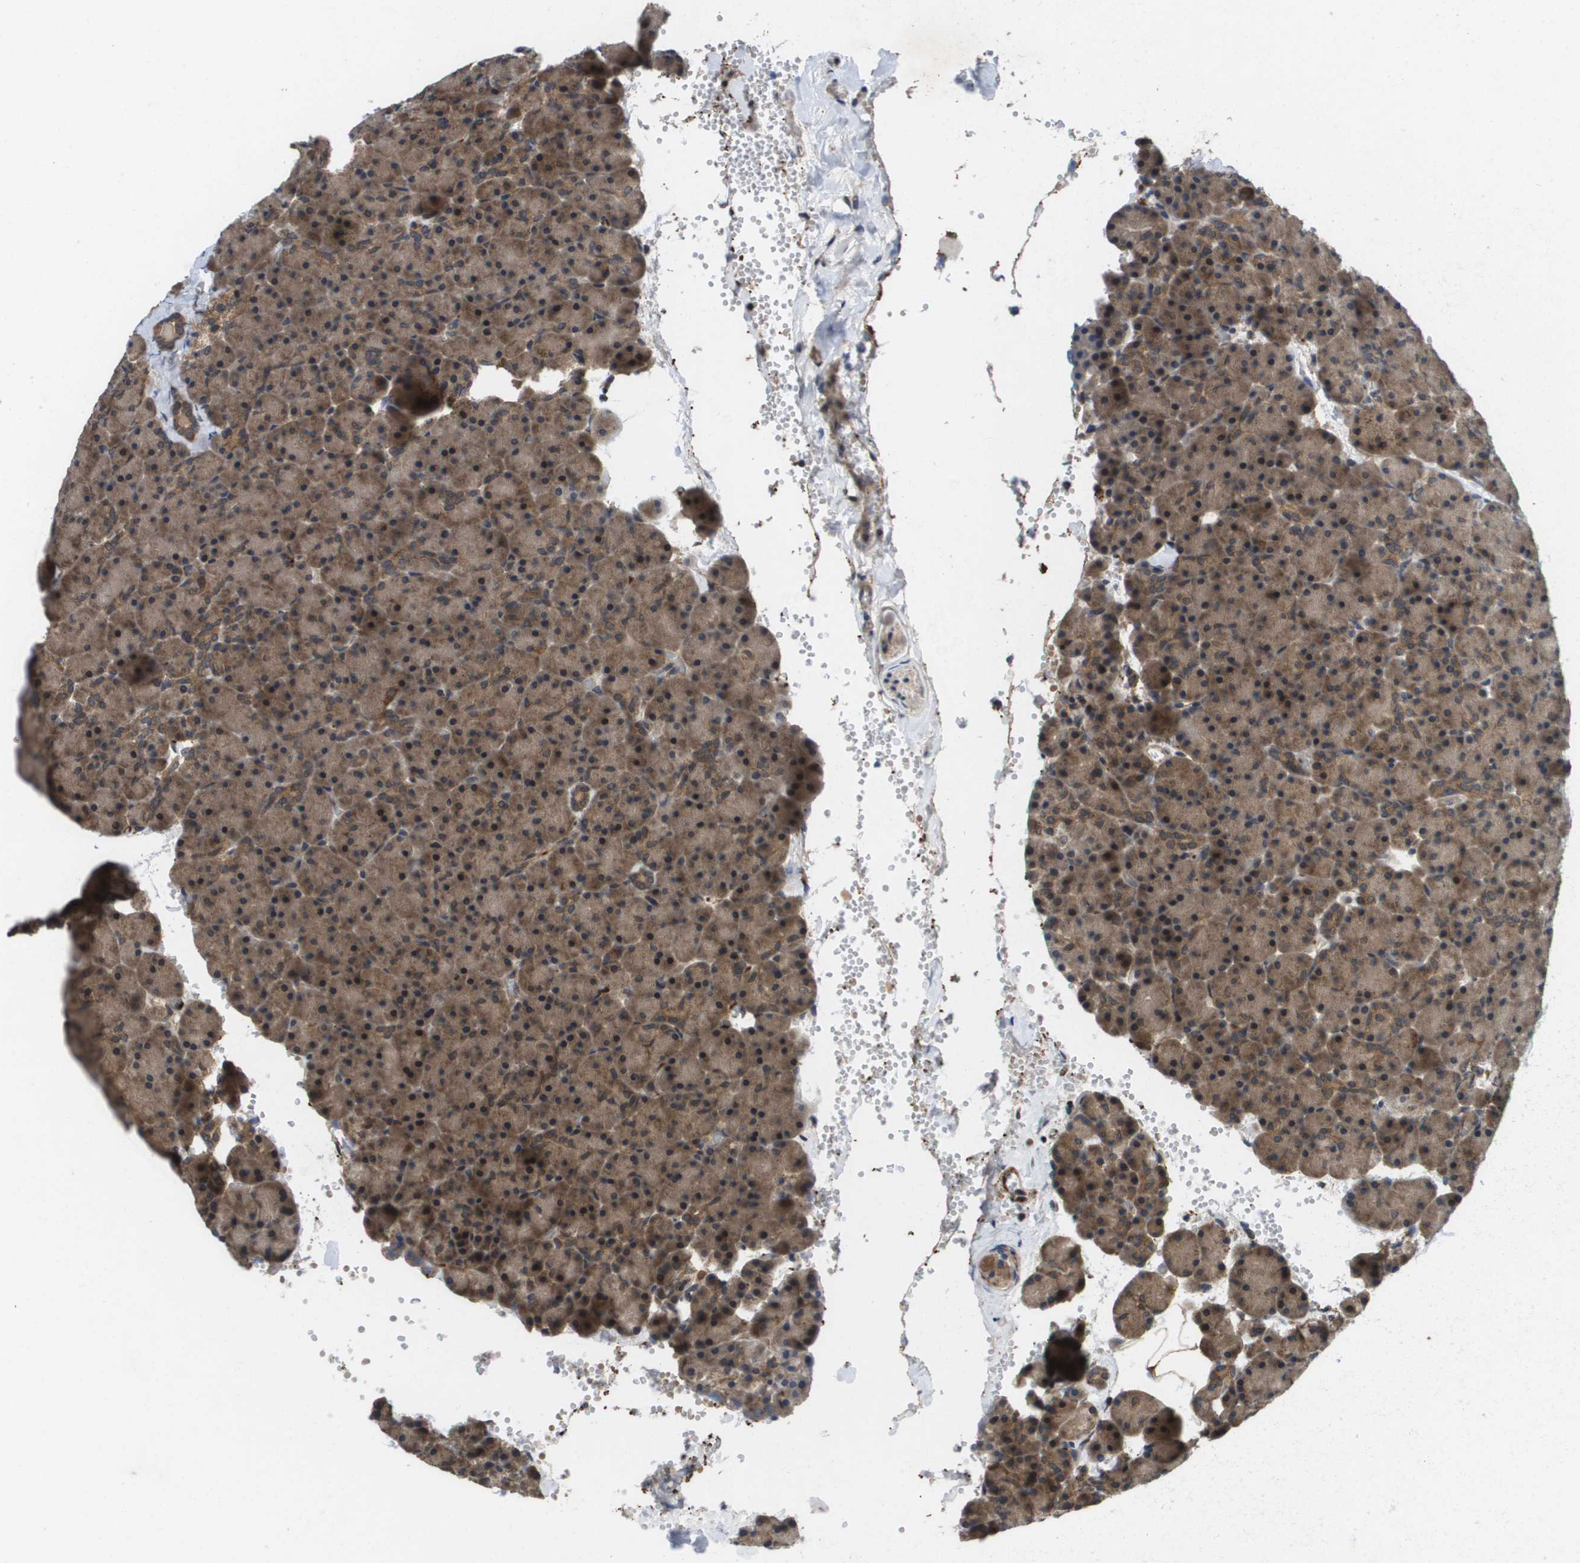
{"staining": {"intensity": "moderate", "quantity": ">75%", "location": "cytoplasmic/membranous"}, "tissue": "pancreas", "cell_type": "Exocrine glandular cells", "image_type": "normal", "snomed": [{"axis": "morphology", "description": "Normal tissue, NOS"}, {"axis": "topography", "description": "Pancreas"}], "caption": "This photomicrograph reveals IHC staining of benign pancreas, with medium moderate cytoplasmic/membranous expression in approximately >75% of exocrine glandular cells.", "gene": "RBM38", "patient": {"sex": "female", "age": 35}}